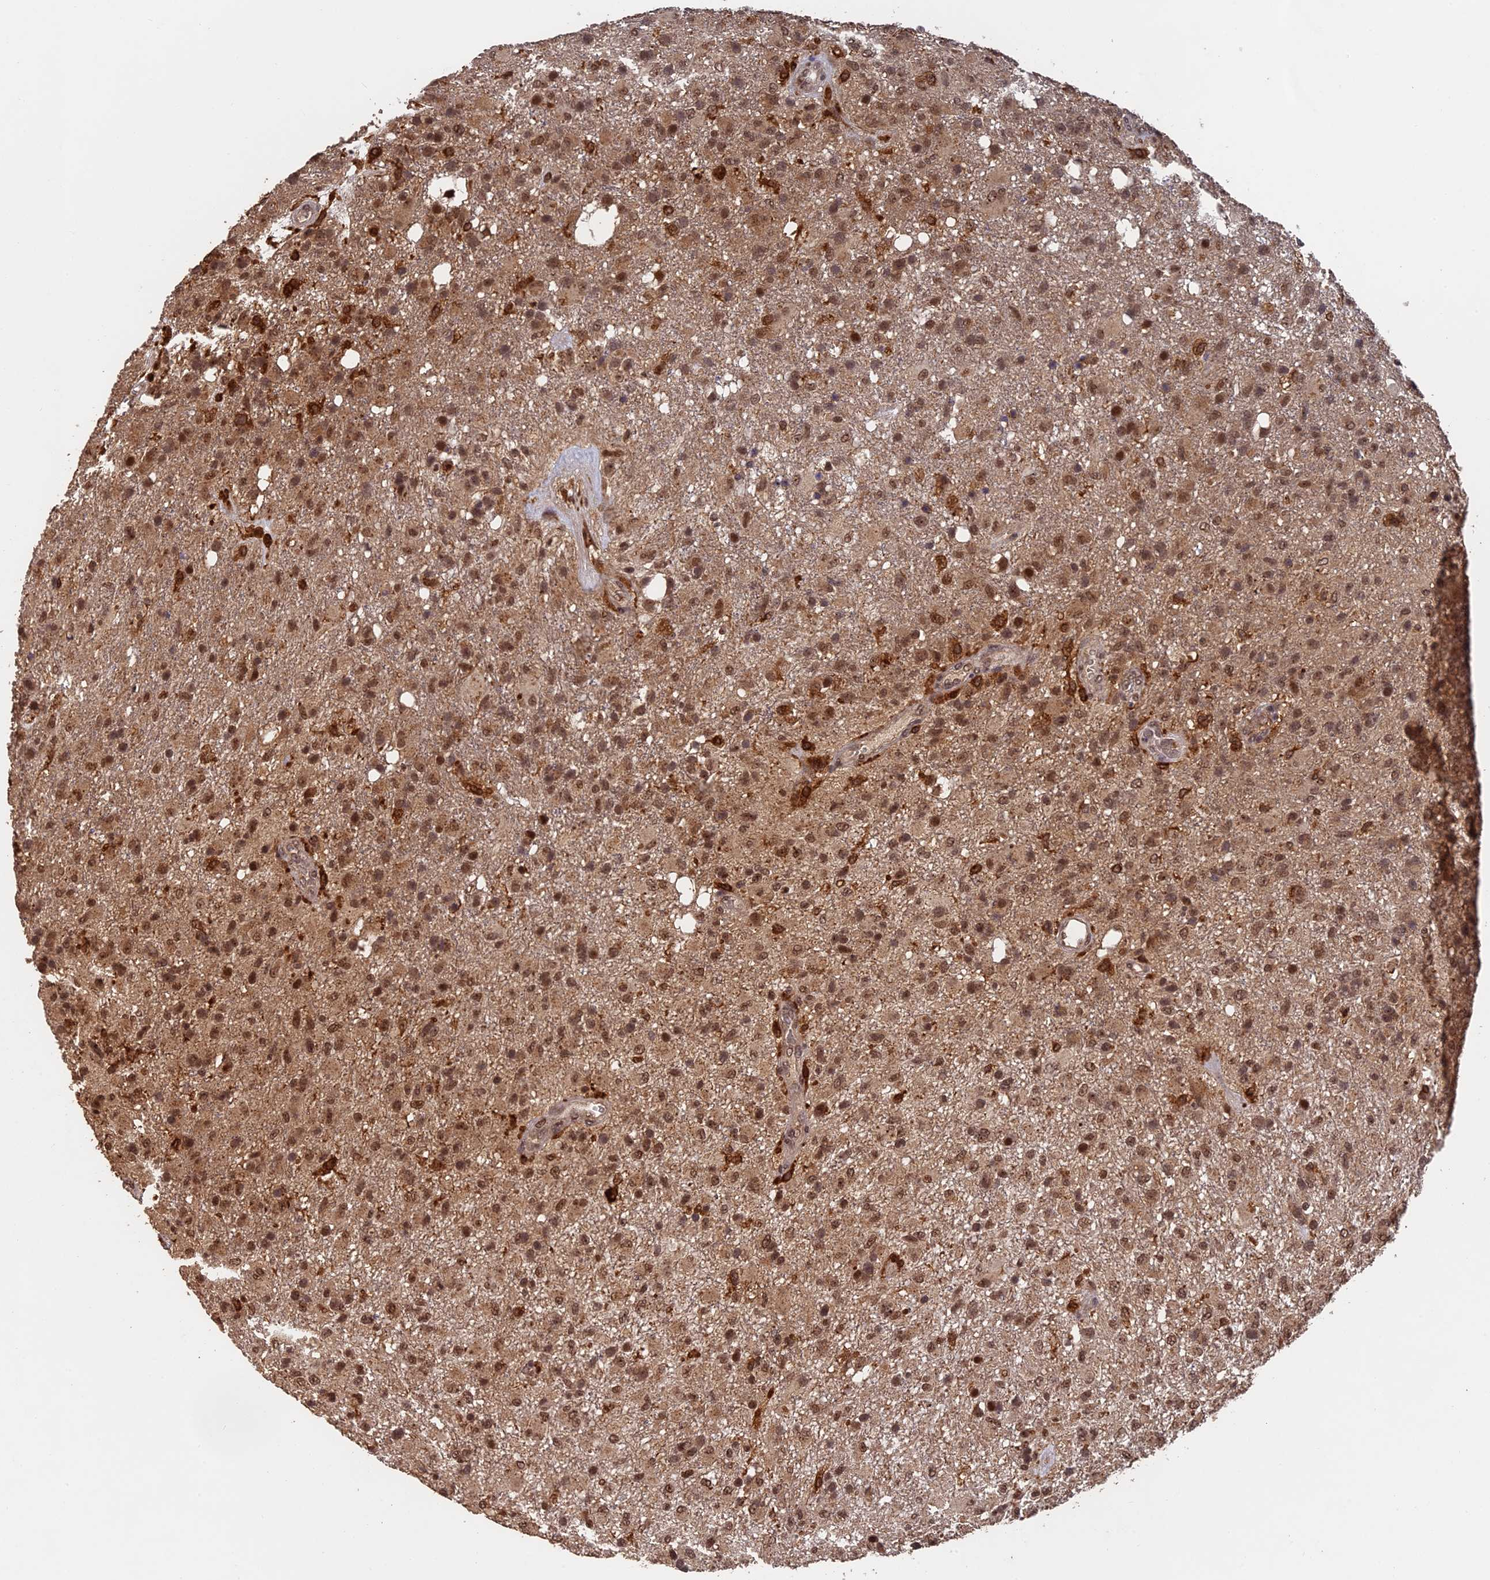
{"staining": {"intensity": "moderate", "quantity": ">75%", "location": "cytoplasmic/membranous,nuclear"}, "tissue": "glioma", "cell_type": "Tumor cells", "image_type": "cancer", "snomed": [{"axis": "morphology", "description": "Glioma, malignant, High grade"}, {"axis": "topography", "description": "Brain"}], "caption": "This photomicrograph shows malignant glioma (high-grade) stained with IHC to label a protein in brown. The cytoplasmic/membranous and nuclear of tumor cells show moderate positivity for the protein. Nuclei are counter-stained blue.", "gene": "OSBPL1A", "patient": {"sex": "female", "age": 74}}